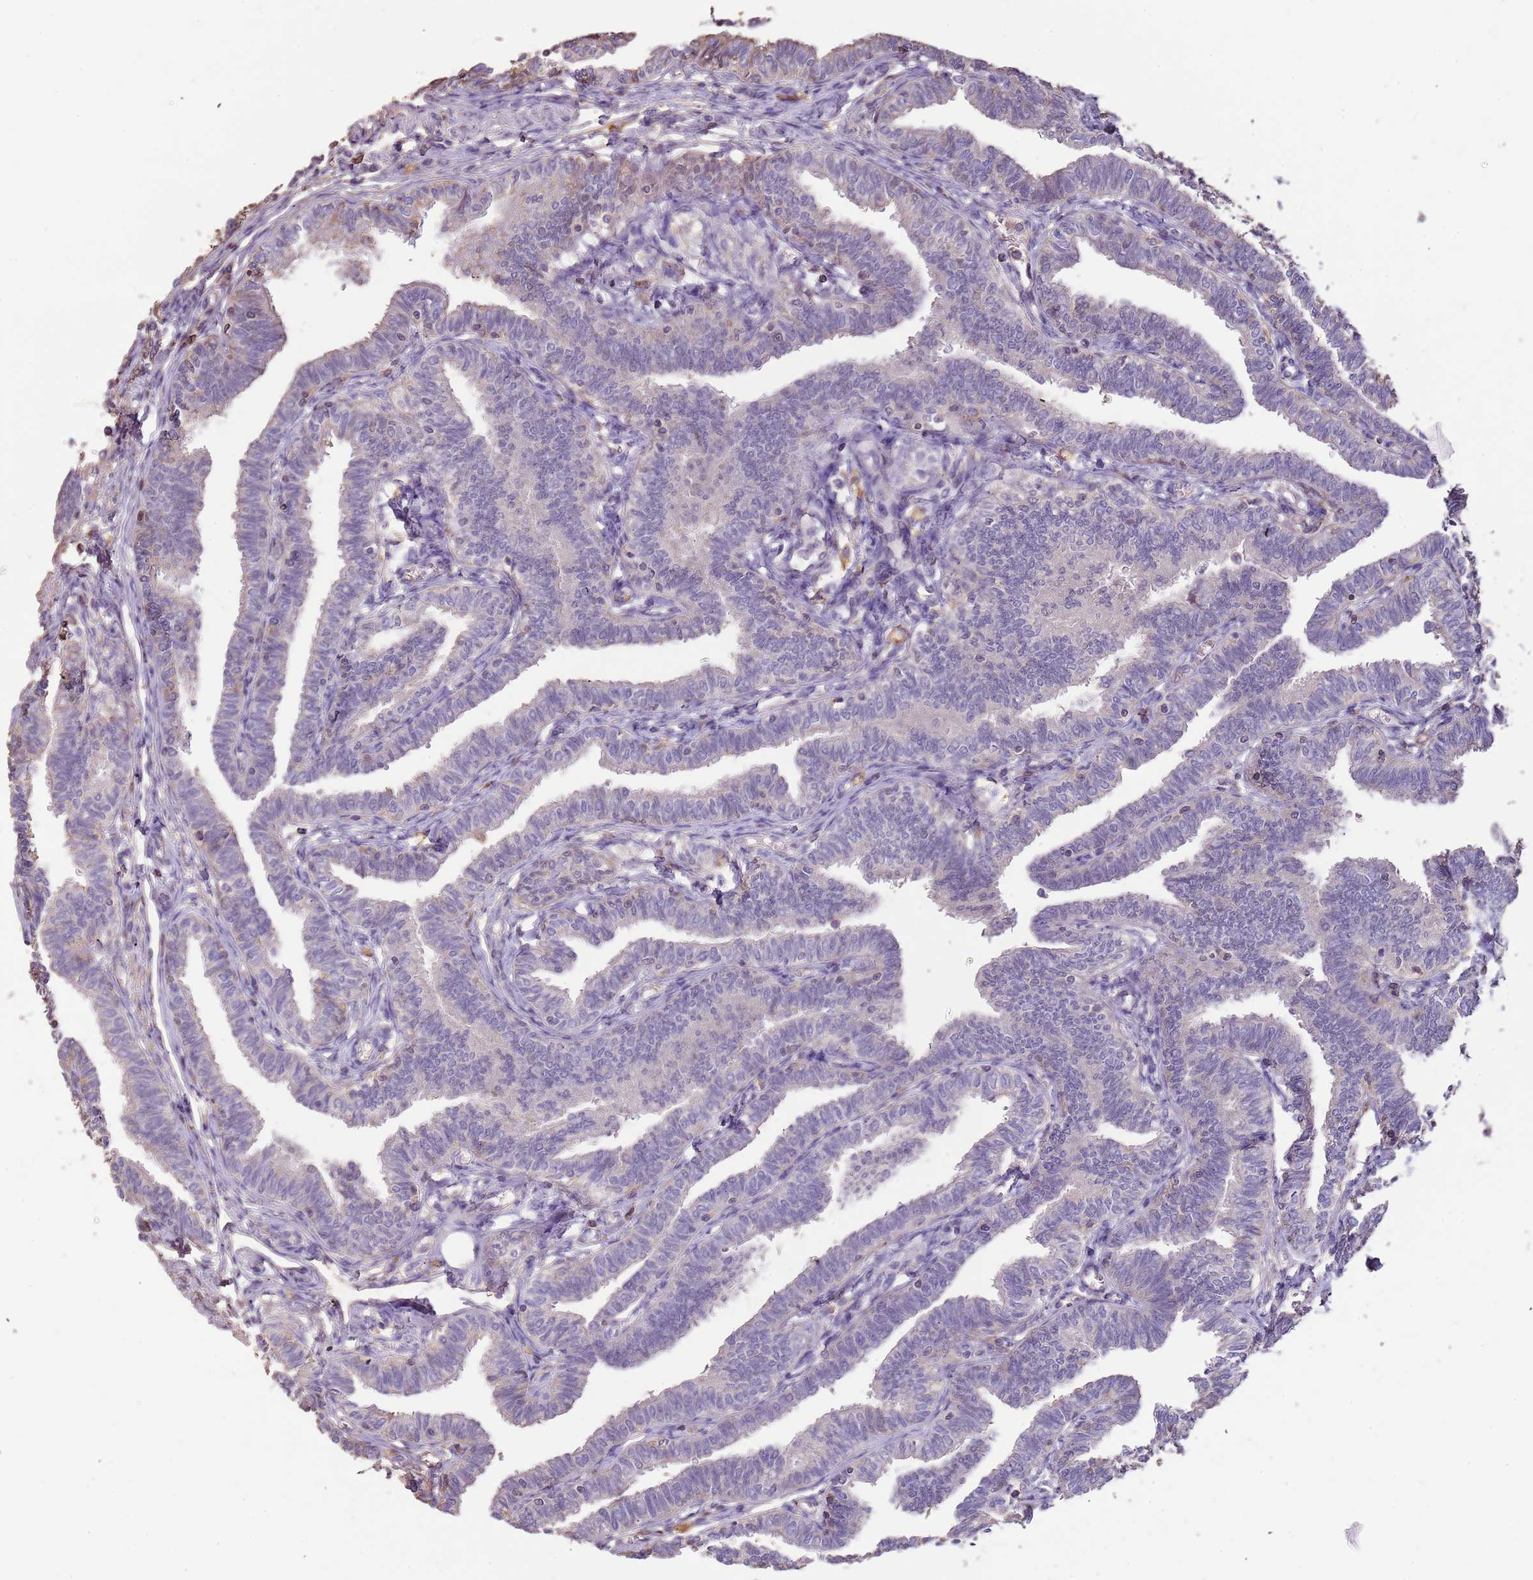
{"staining": {"intensity": "weak", "quantity": "<25%", "location": "cytoplasmic/membranous"}, "tissue": "fallopian tube", "cell_type": "Glandular cells", "image_type": "normal", "snomed": [{"axis": "morphology", "description": "Normal tissue, NOS"}, {"axis": "topography", "description": "Fallopian tube"}, {"axis": "topography", "description": "Ovary"}], "caption": "Micrograph shows no protein staining in glandular cells of benign fallopian tube. (Stains: DAB (3,3'-diaminobenzidine) immunohistochemistry (IHC) with hematoxylin counter stain, Microscopy: brightfield microscopy at high magnification).", "gene": "FECH", "patient": {"sex": "female", "age": 23}}